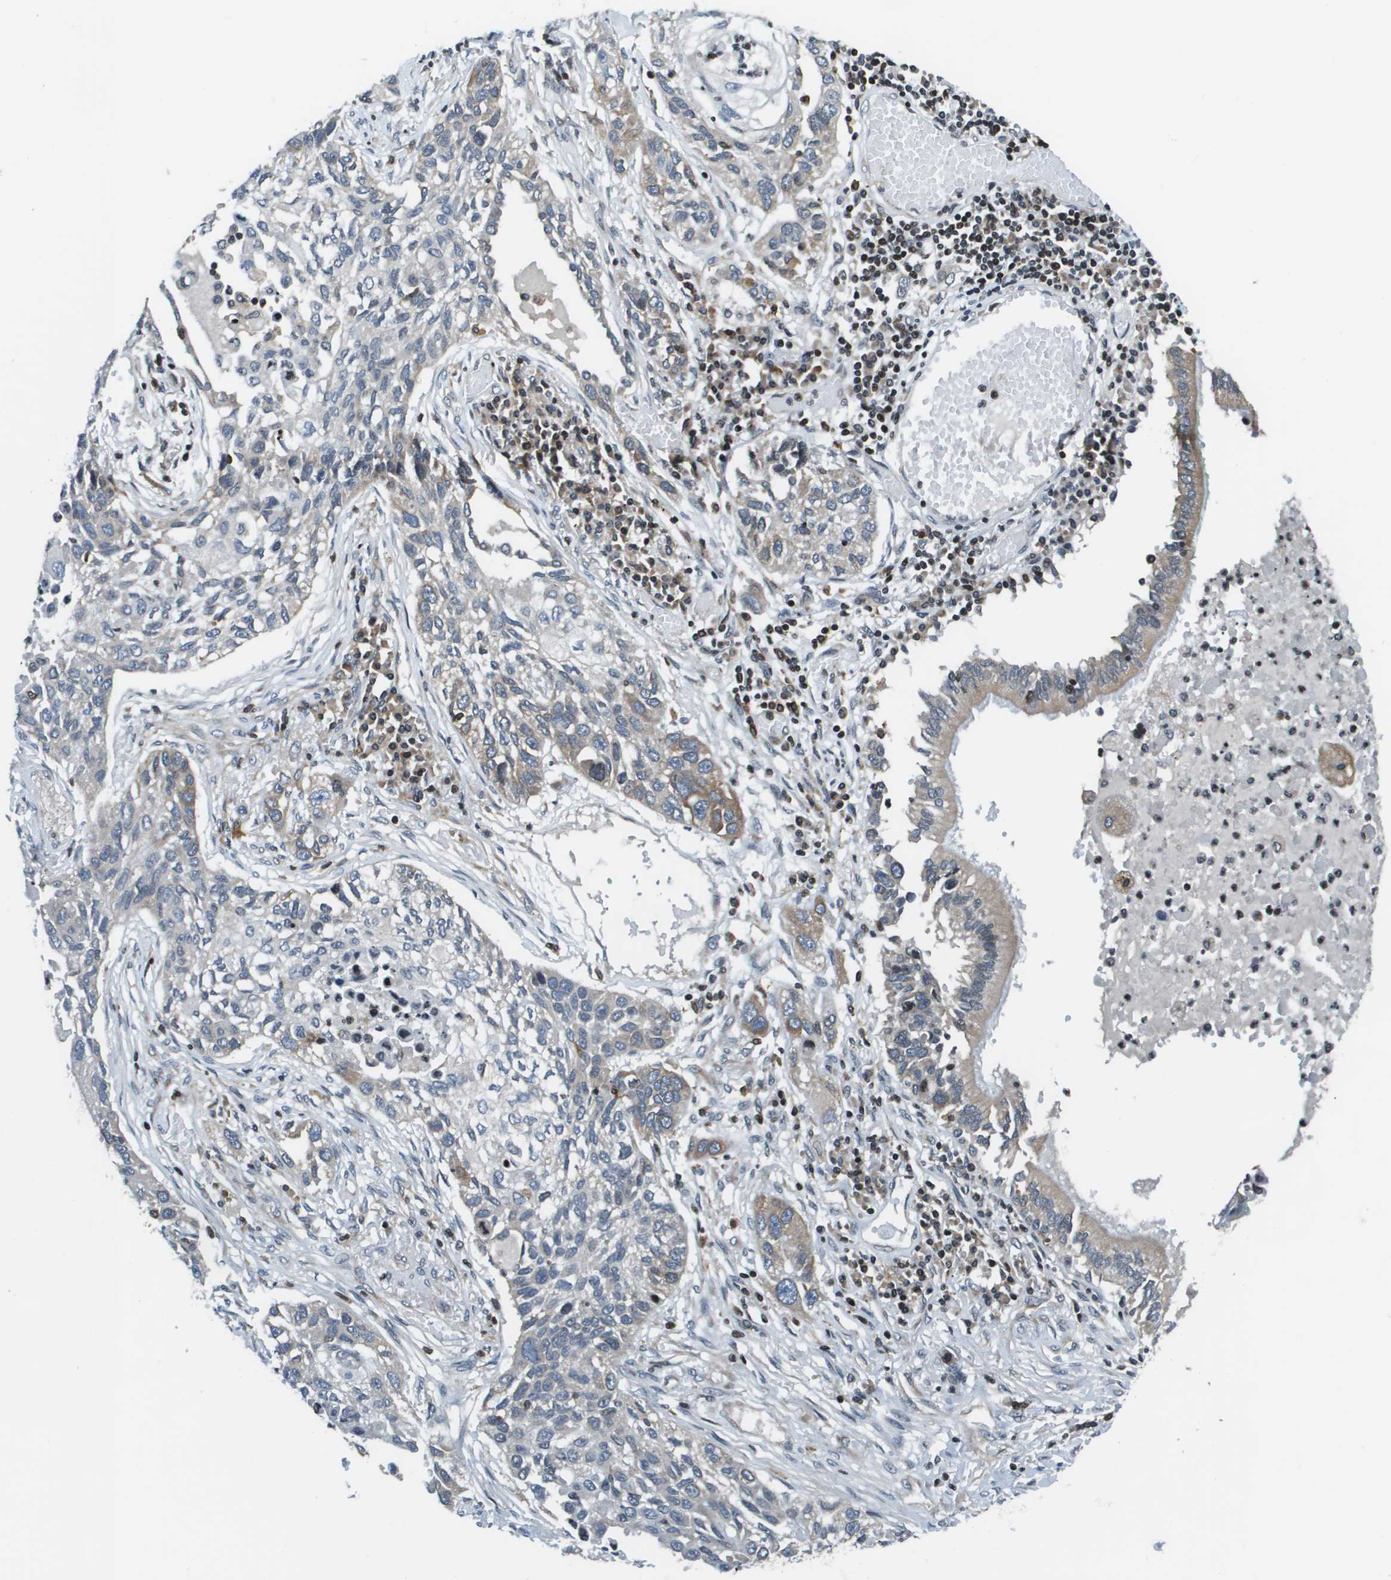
{"staining": {"intensity": "weak", "quantity": "25%-75%", "location": "cytoplasmic/membranous"}, "tissue": "lung cancer", "cell_type": "Tumor cells", "image_type": "cancer", "snomed": [{"axis": "morphology", "description": "Squamous cell carcinoma, NOS"}, {"axis": "topography", "description": "Lung"}], "caption": "Immunohistochemical staining of human lung cancer exhibits low levels of weak cytoplasmic/membranous staining in approximately 25%-75% of tumor cells. The protein is stained brown, and the nuclei are stained in blue (DAB IHC with brightfield microscopy, high magnification).", "gene": "ESYT1", "patient": {"sex": "male", "age": 71}}